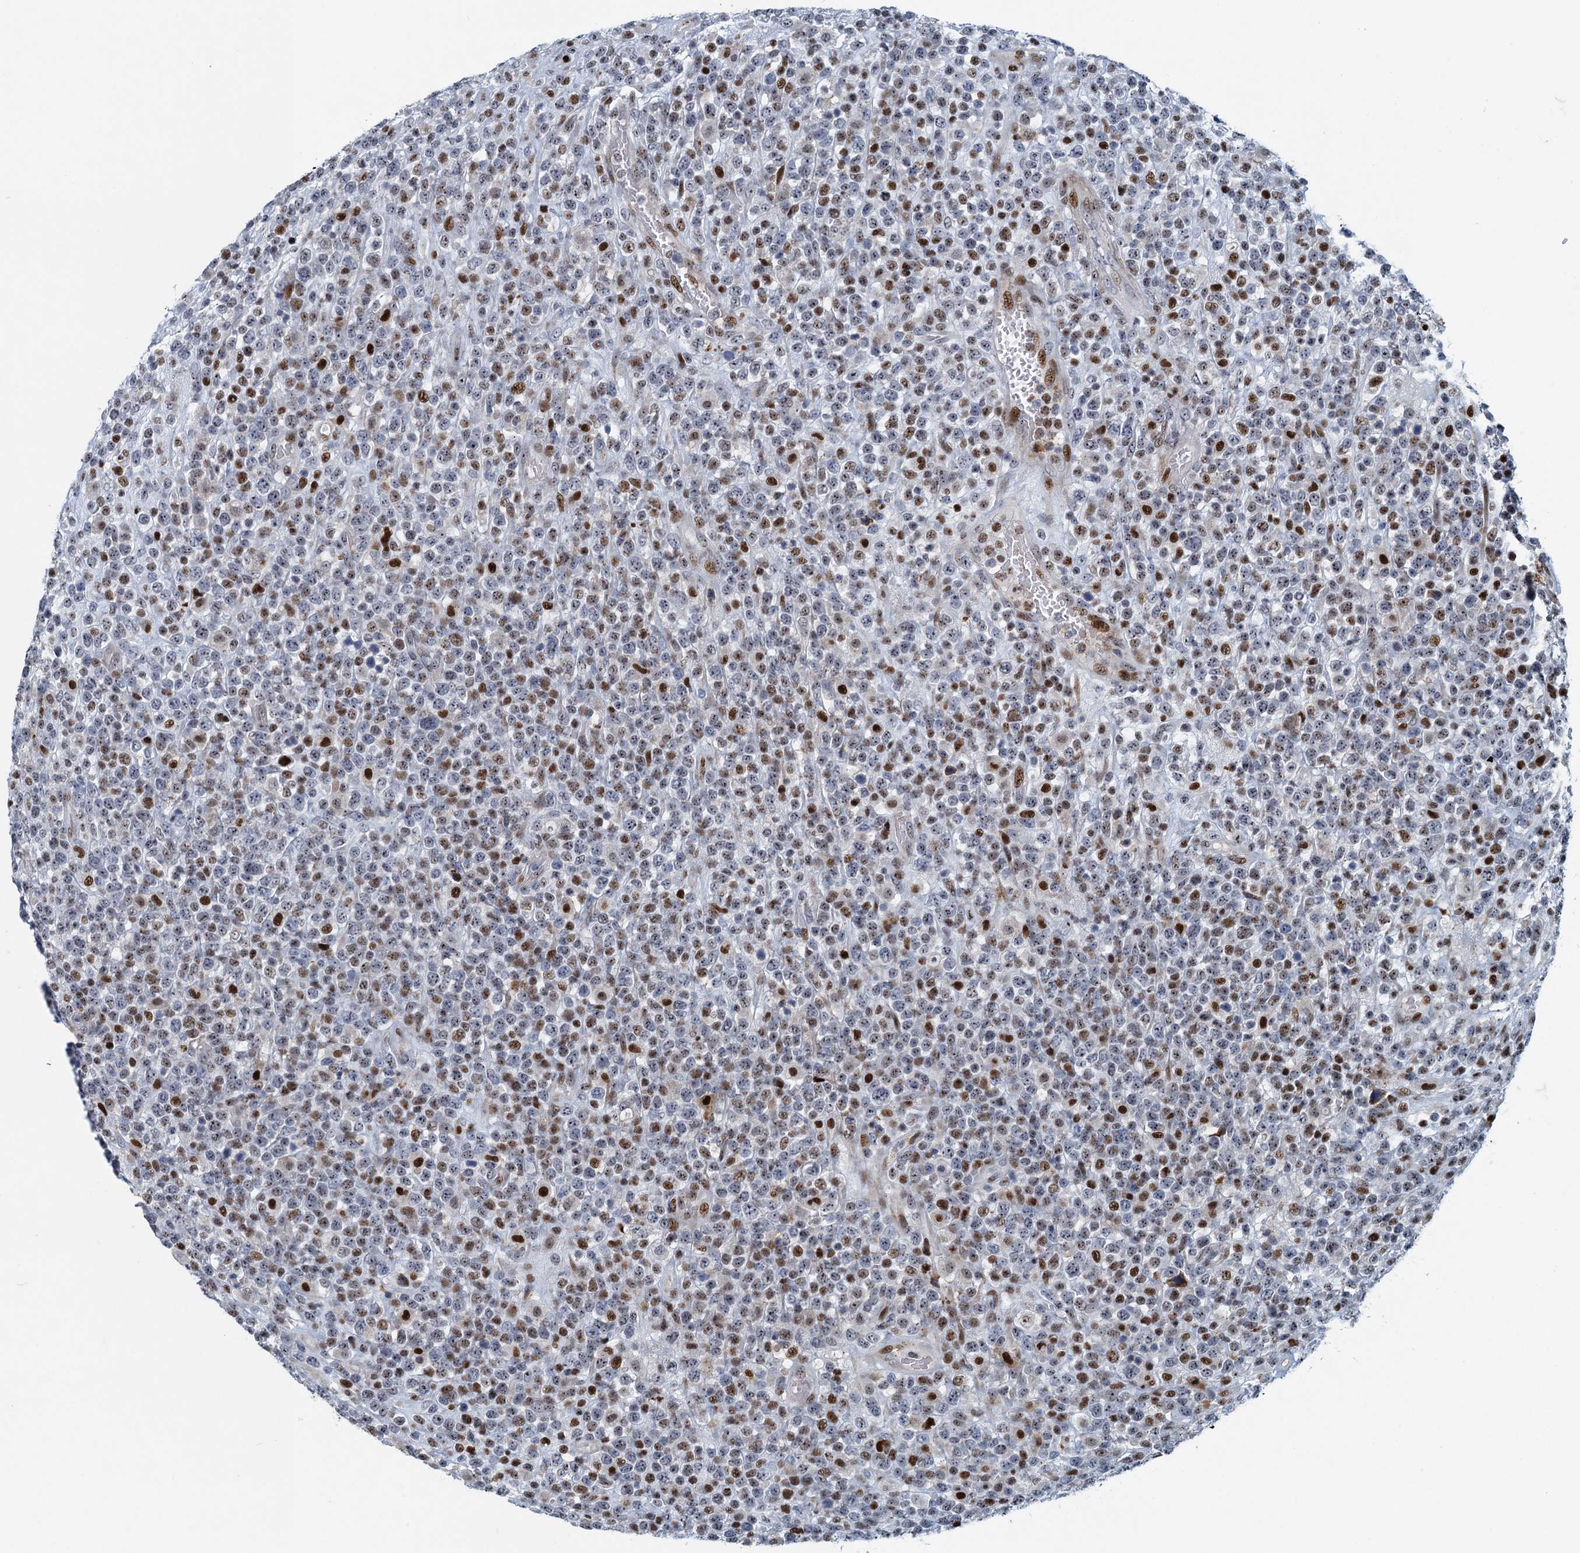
{"staining": {"intensity": "moderate", "quantity": "25%-75%", "location": "nuclear"}, "tissue": "lymphoma", "cell_type": "Tumor cells", "image_type": "cancer", "snomed": [{"axis": "morphology", "description": "Malignant lymphoma, non-Hodgkin's type, High grade"}, {"axis": "topography", "description": "Colon"}], "caption": "DAB immunohistochemical staining of lymphoma reveals moderate nuclear protein staining in approximately 25%-75% of tumor cells.", "gene": "ANKRD13D", "patient": {"sex": "female", "age": 53}}